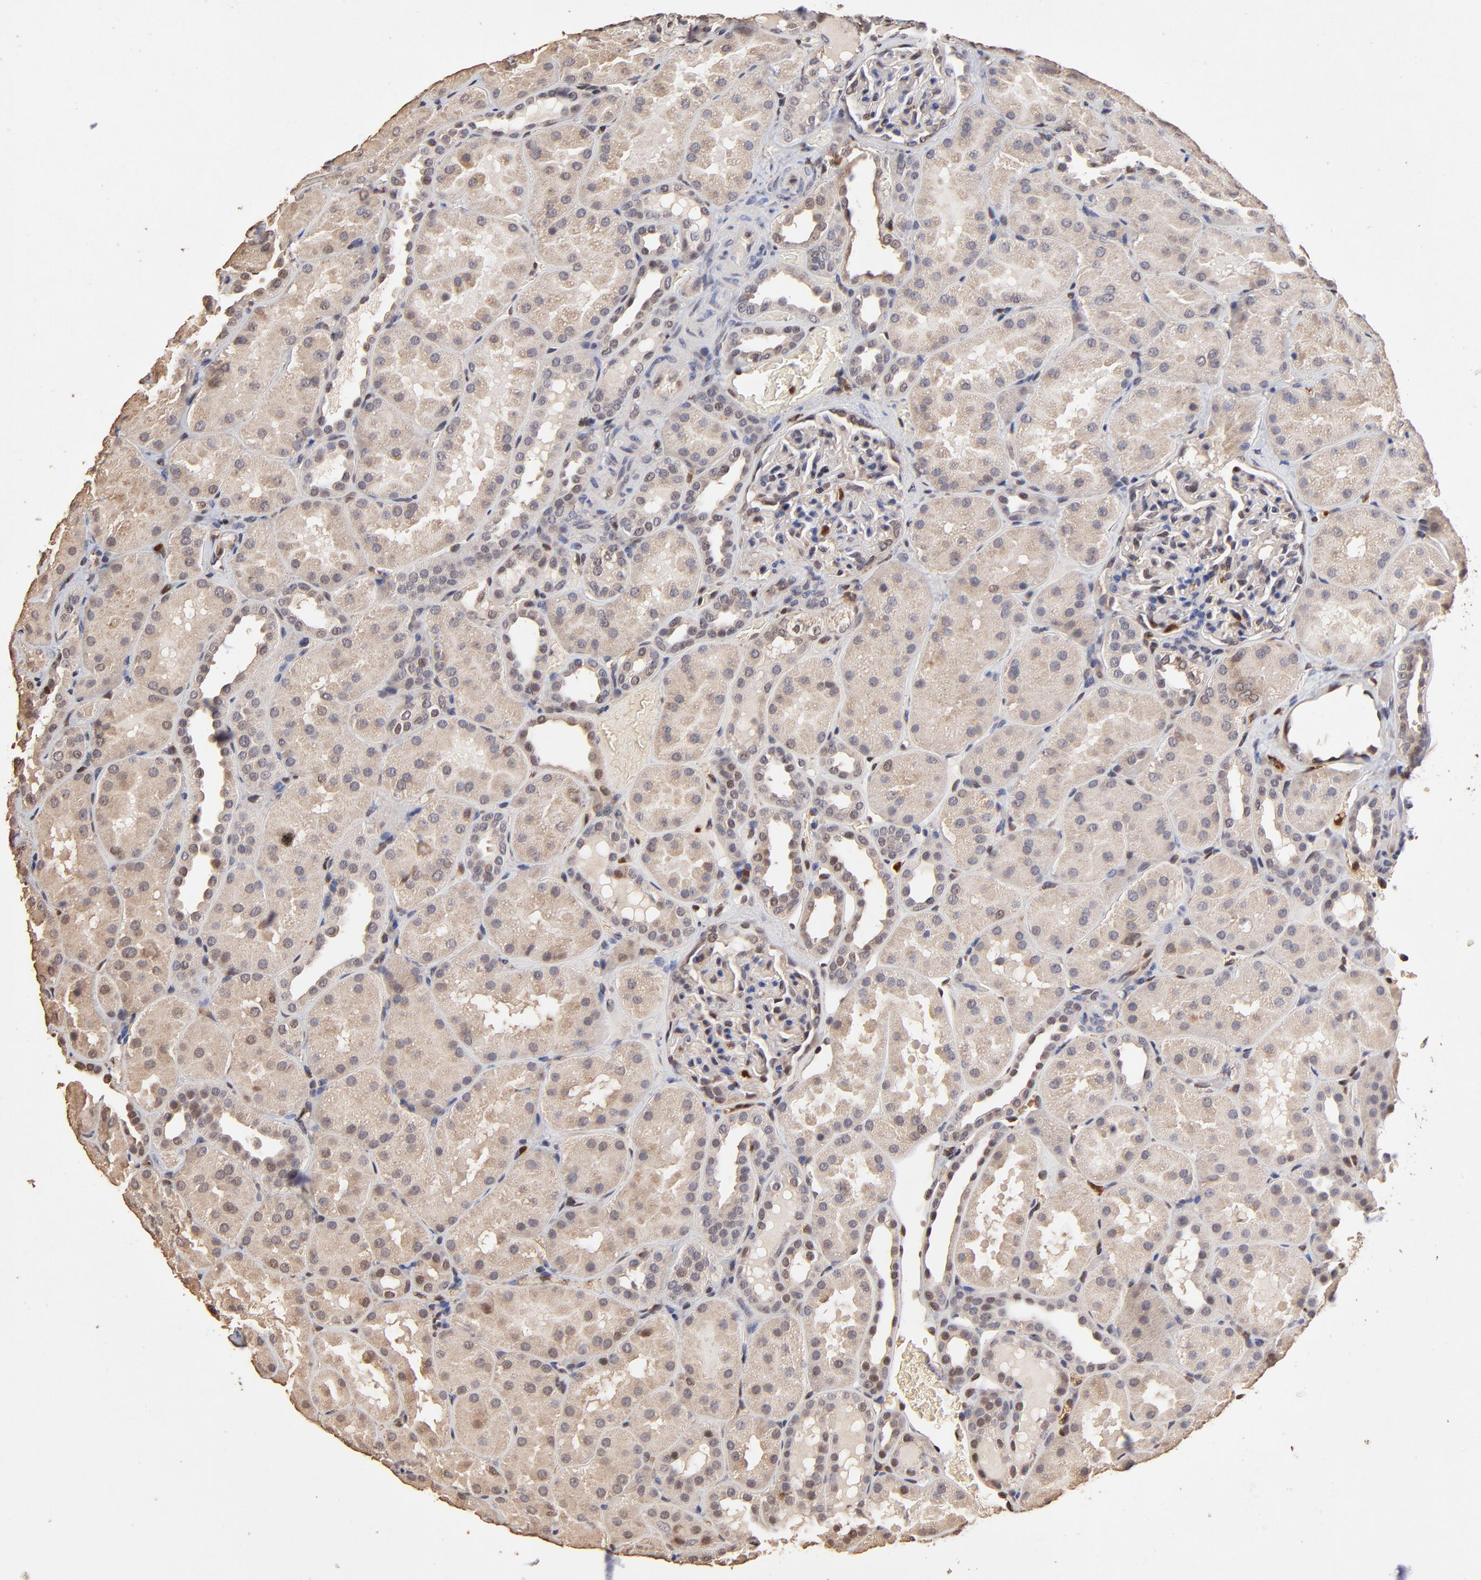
{"staining": {"intensity": "moderate", "quantity": "25%-75%", "location": "nuclear"}, "tissue": "kidney", "cell_type": "Cells in glomeruli", "image_type": "normal", "snomed": [{"axis": "morphology", "description": "Normal tissue, NOS"}, {"axis": "topography", "description": "Kidney"}], "caption": "Moderate nuclear protein staining is identified in approximately 25%-75% of cells in glomeruli in kidney. The staining was performed using DAB (3,3'-diaminobenzidine) to visualize the protein expression in brown, while the nuclei were stained in blue with hematoxylin (Magnification: 20x).", "gene": "CASP1", "patient": {"sex": "male", "age": 28}}